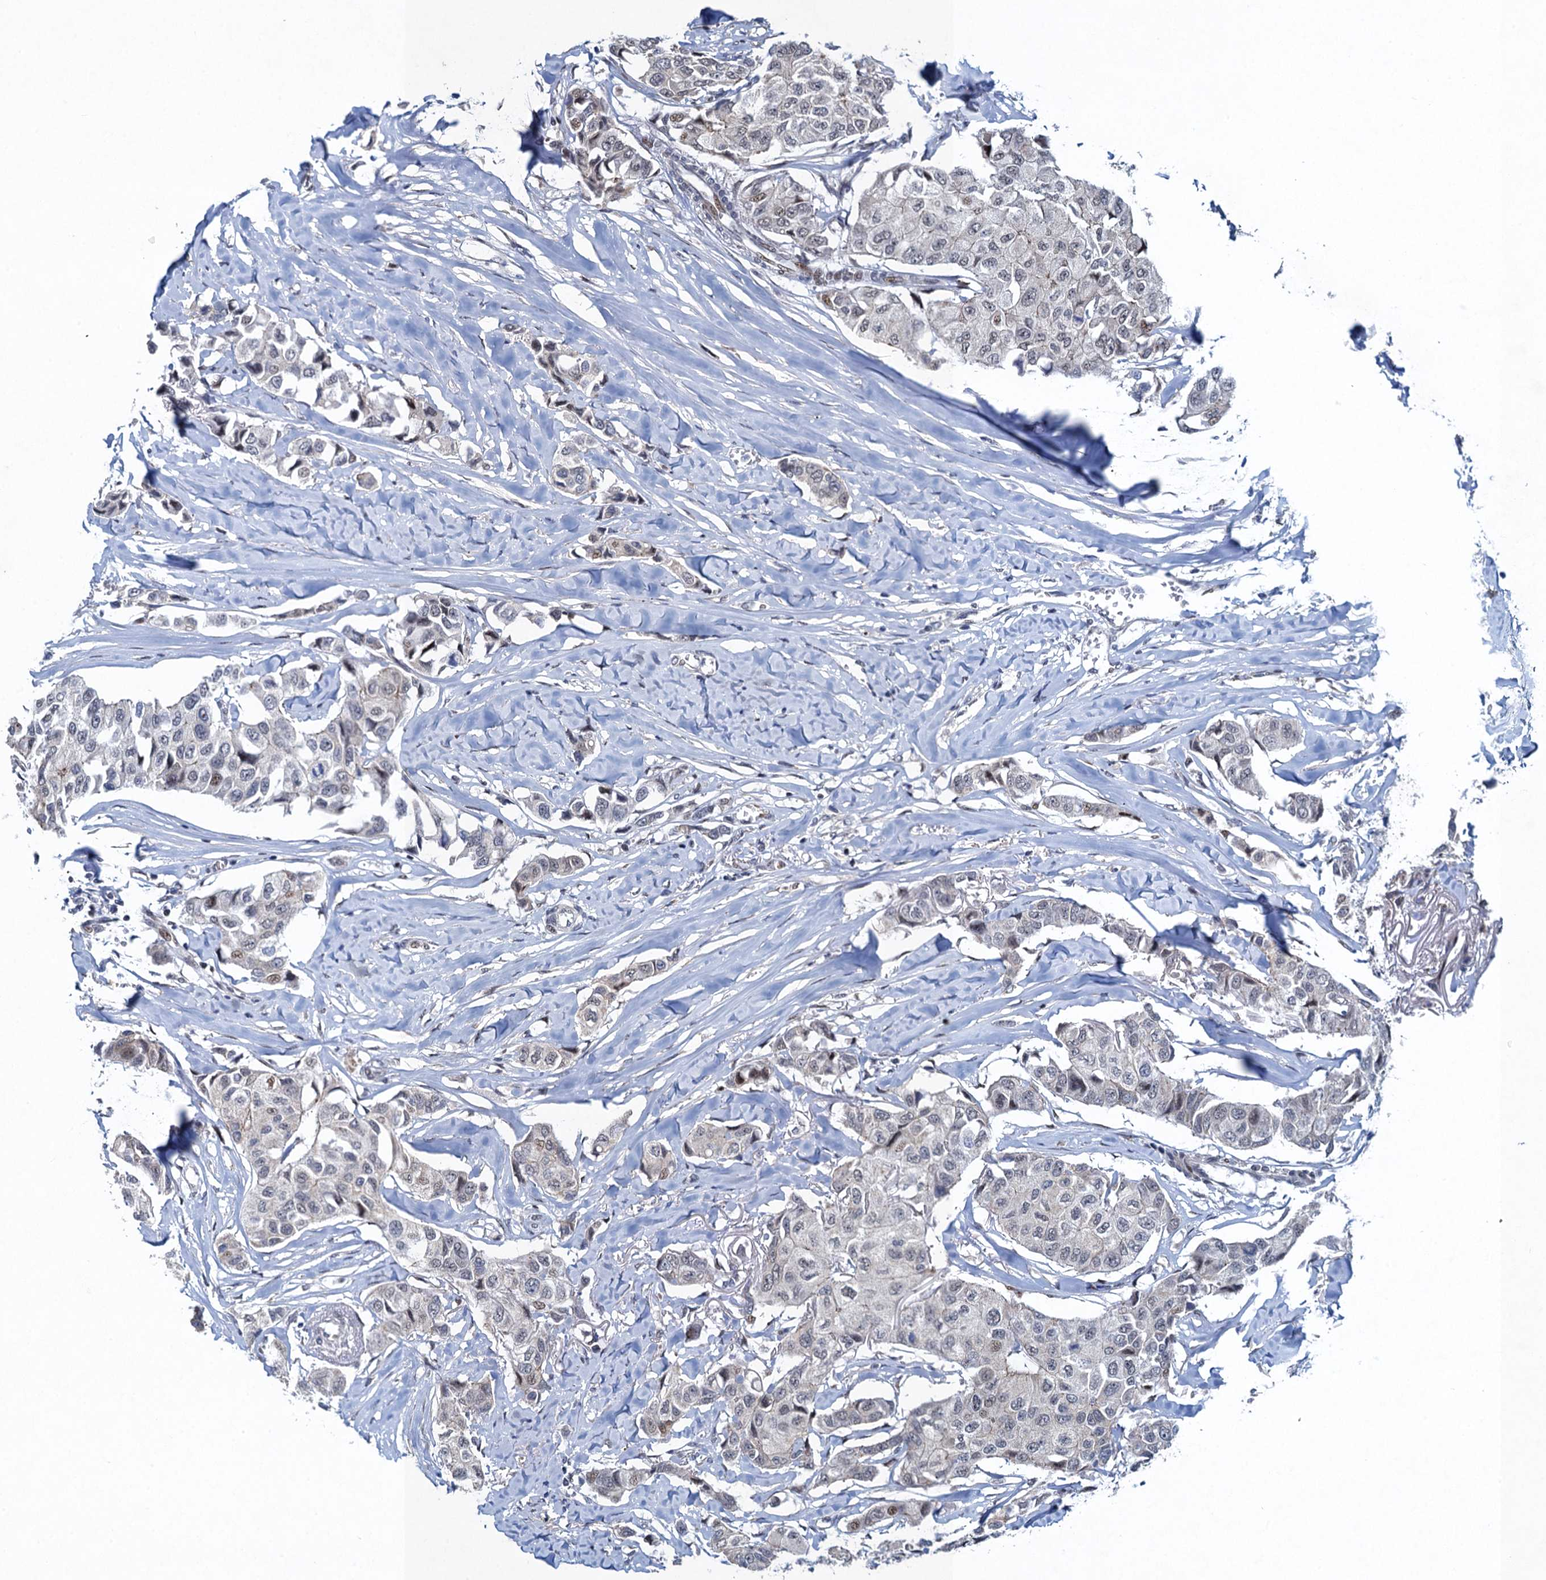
{"staining": {"intensity": "weak", "quantity": "<25%", "location": "nuclear"}, "tissue": "breast cancer", "cell_type": "Tumor cells", "image_type": "cancer", "snomed": [{"axis": "morphology", "description": "Duct carcinoma"}, {"axis": "topography", "description": "Breast"}], "caption": "Micrograph shows no significant protein expression in tumor cells of breast invasive ductal carcinoma.", "gene": "ATOSA", "patient": {"sex": "female", "age": 80}}